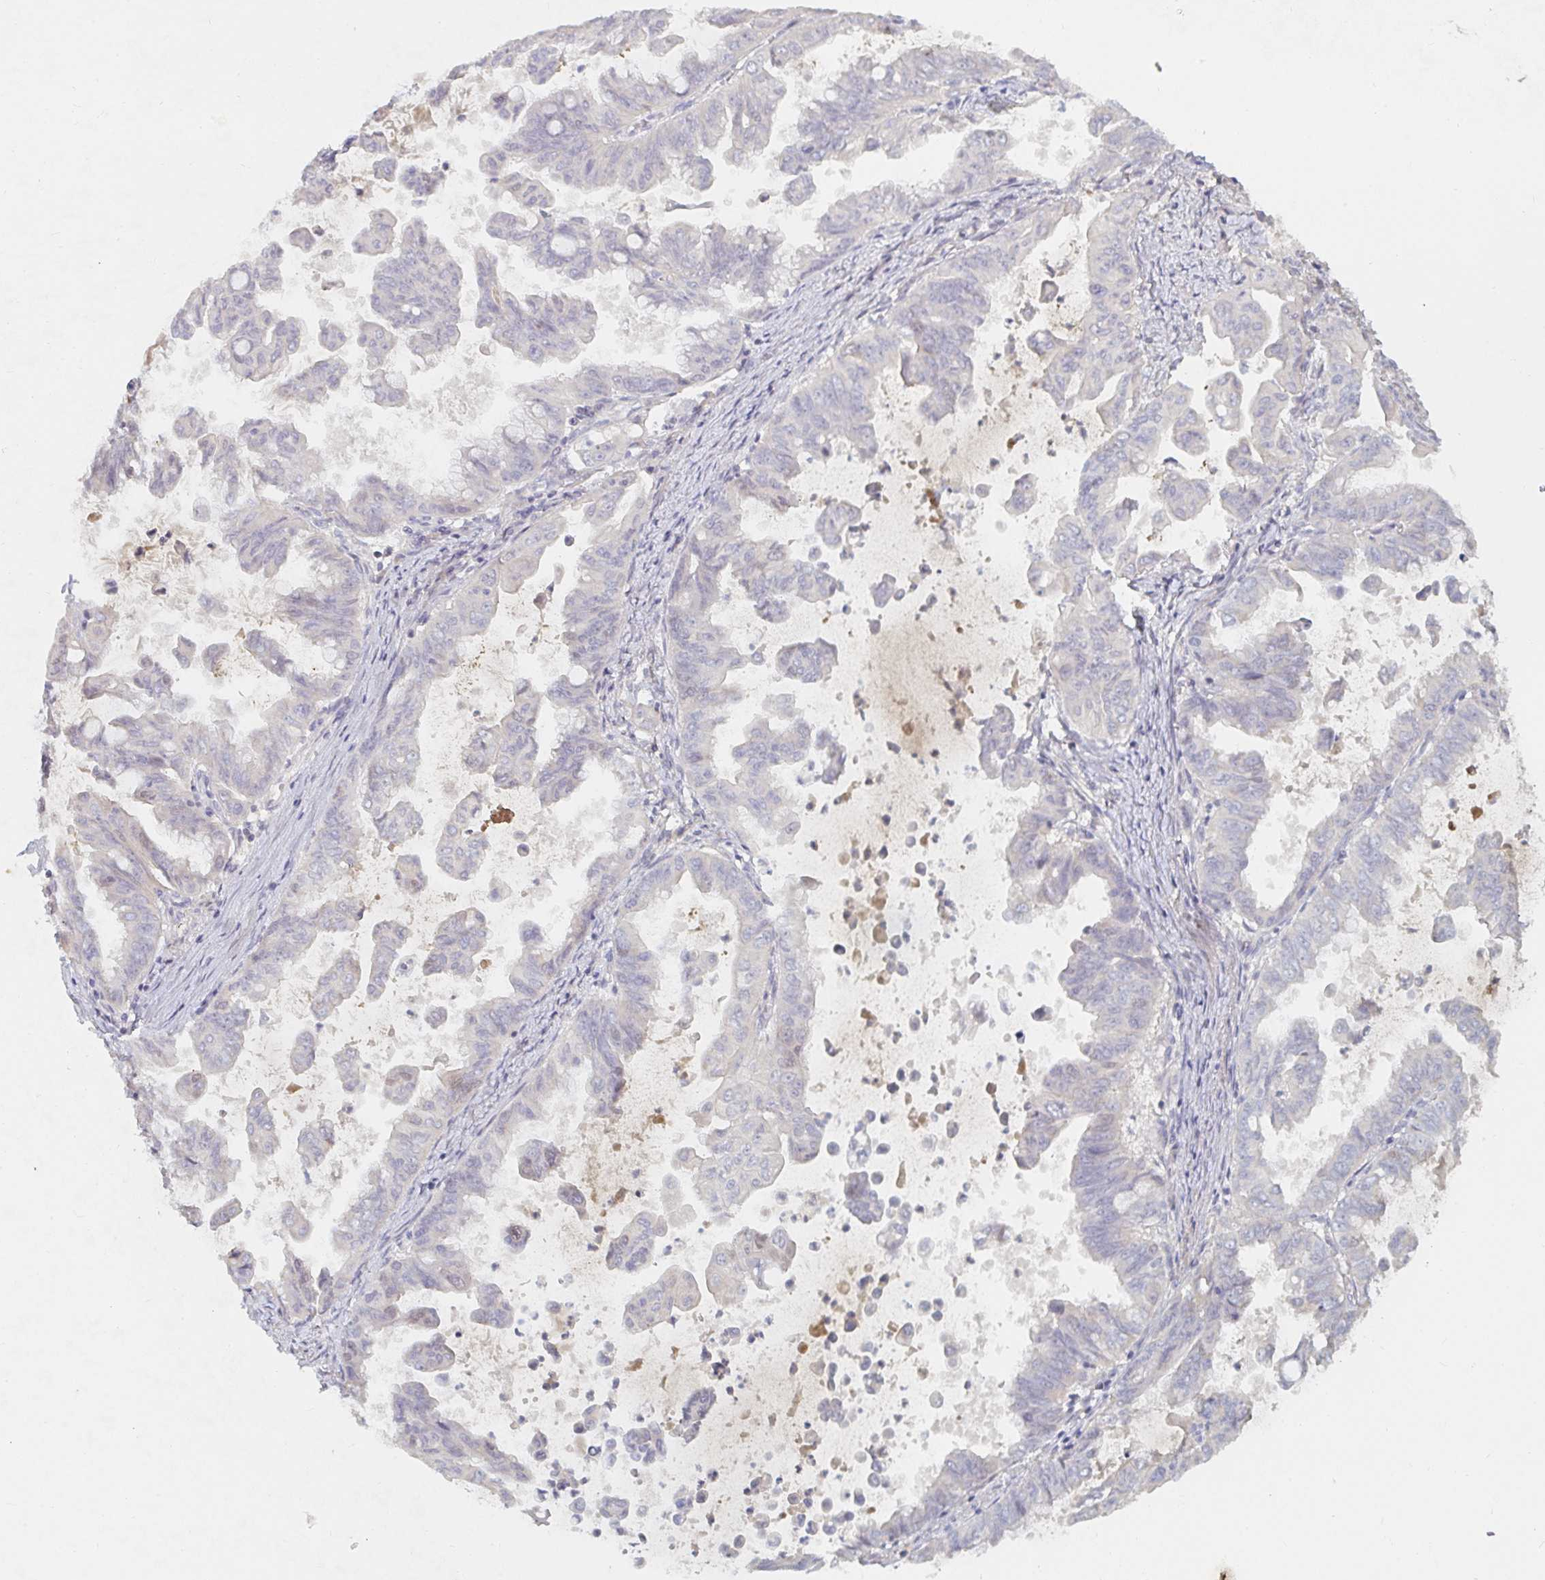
{"staining": {"intensity": "negative", "quantity": "none", "location": "none"}, "tissue": "stomach cancer", "cell_type": "Tumor cells", "image_type": "cancer", "snomed": [{"axis": "morphology", "description": "Adenocarcinoma, NOS"}, {"axis": "topography", "description": "Stomach, upper"}], "caption": "Tumor cells are negative for protein expression in human stomach cancer (adenocarcinoma).", "gene": "NME9", "patient": {"sex": "male", "age": 80}}